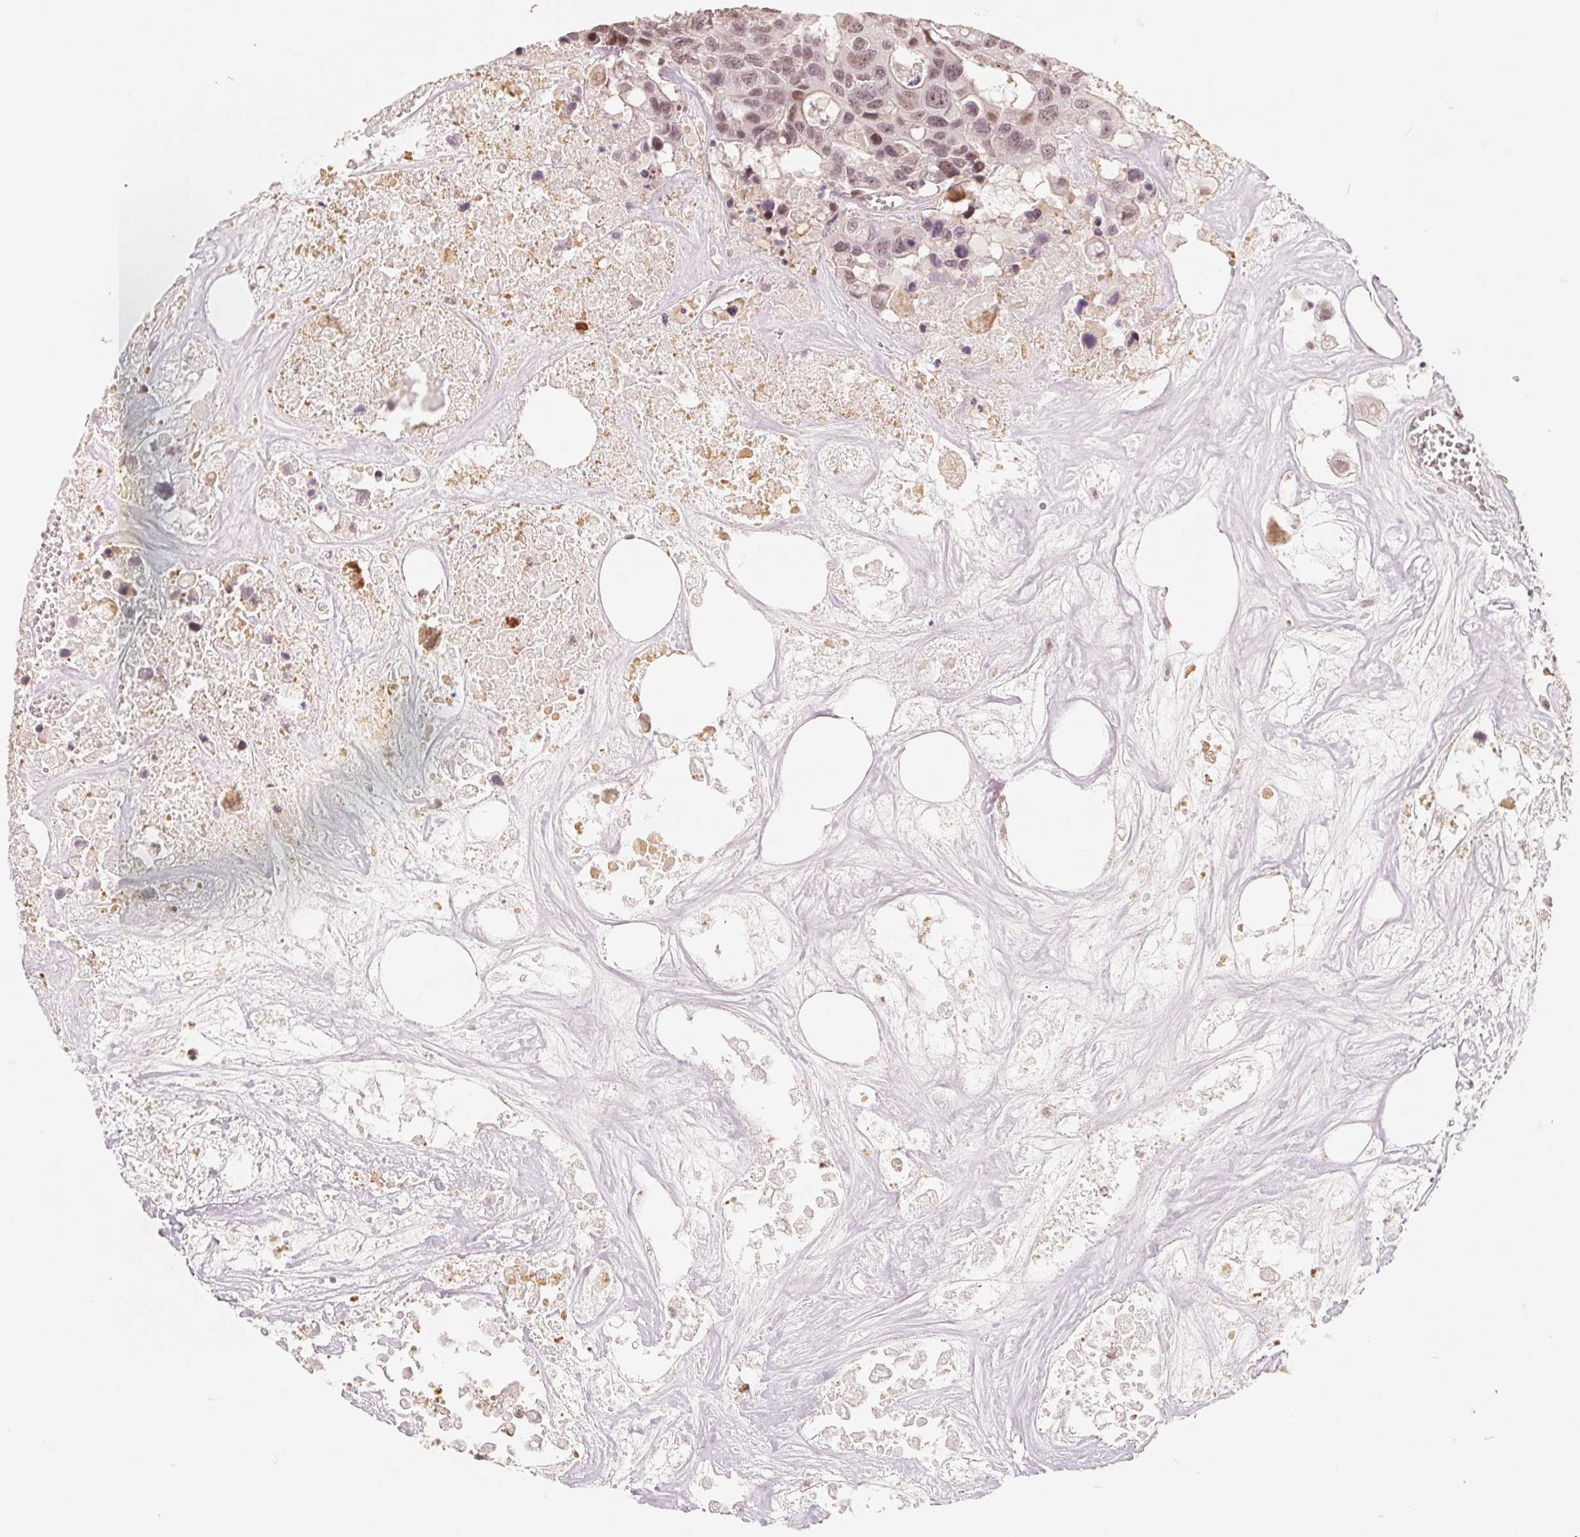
{"staining": {"intensity": "weak", "quantity": ">75%", "location": "nuclear"}, "tissue": "colorectal cancer", "cell_type": "Tumor cells", "image_type": "cancer", "snomed": [{"axis": "morphology", "description": "Adenocarcinoma, NOS"}, {"axis": "topography", "description": "Colon"}], "caption": "Protein positivity by immunohistochemistry displays weak nuclear positivity in approximately >75% of tumor cells in colorectal cancer.", "gene": "CCDC138", "patient": {"sex": "male", "age": 77}}